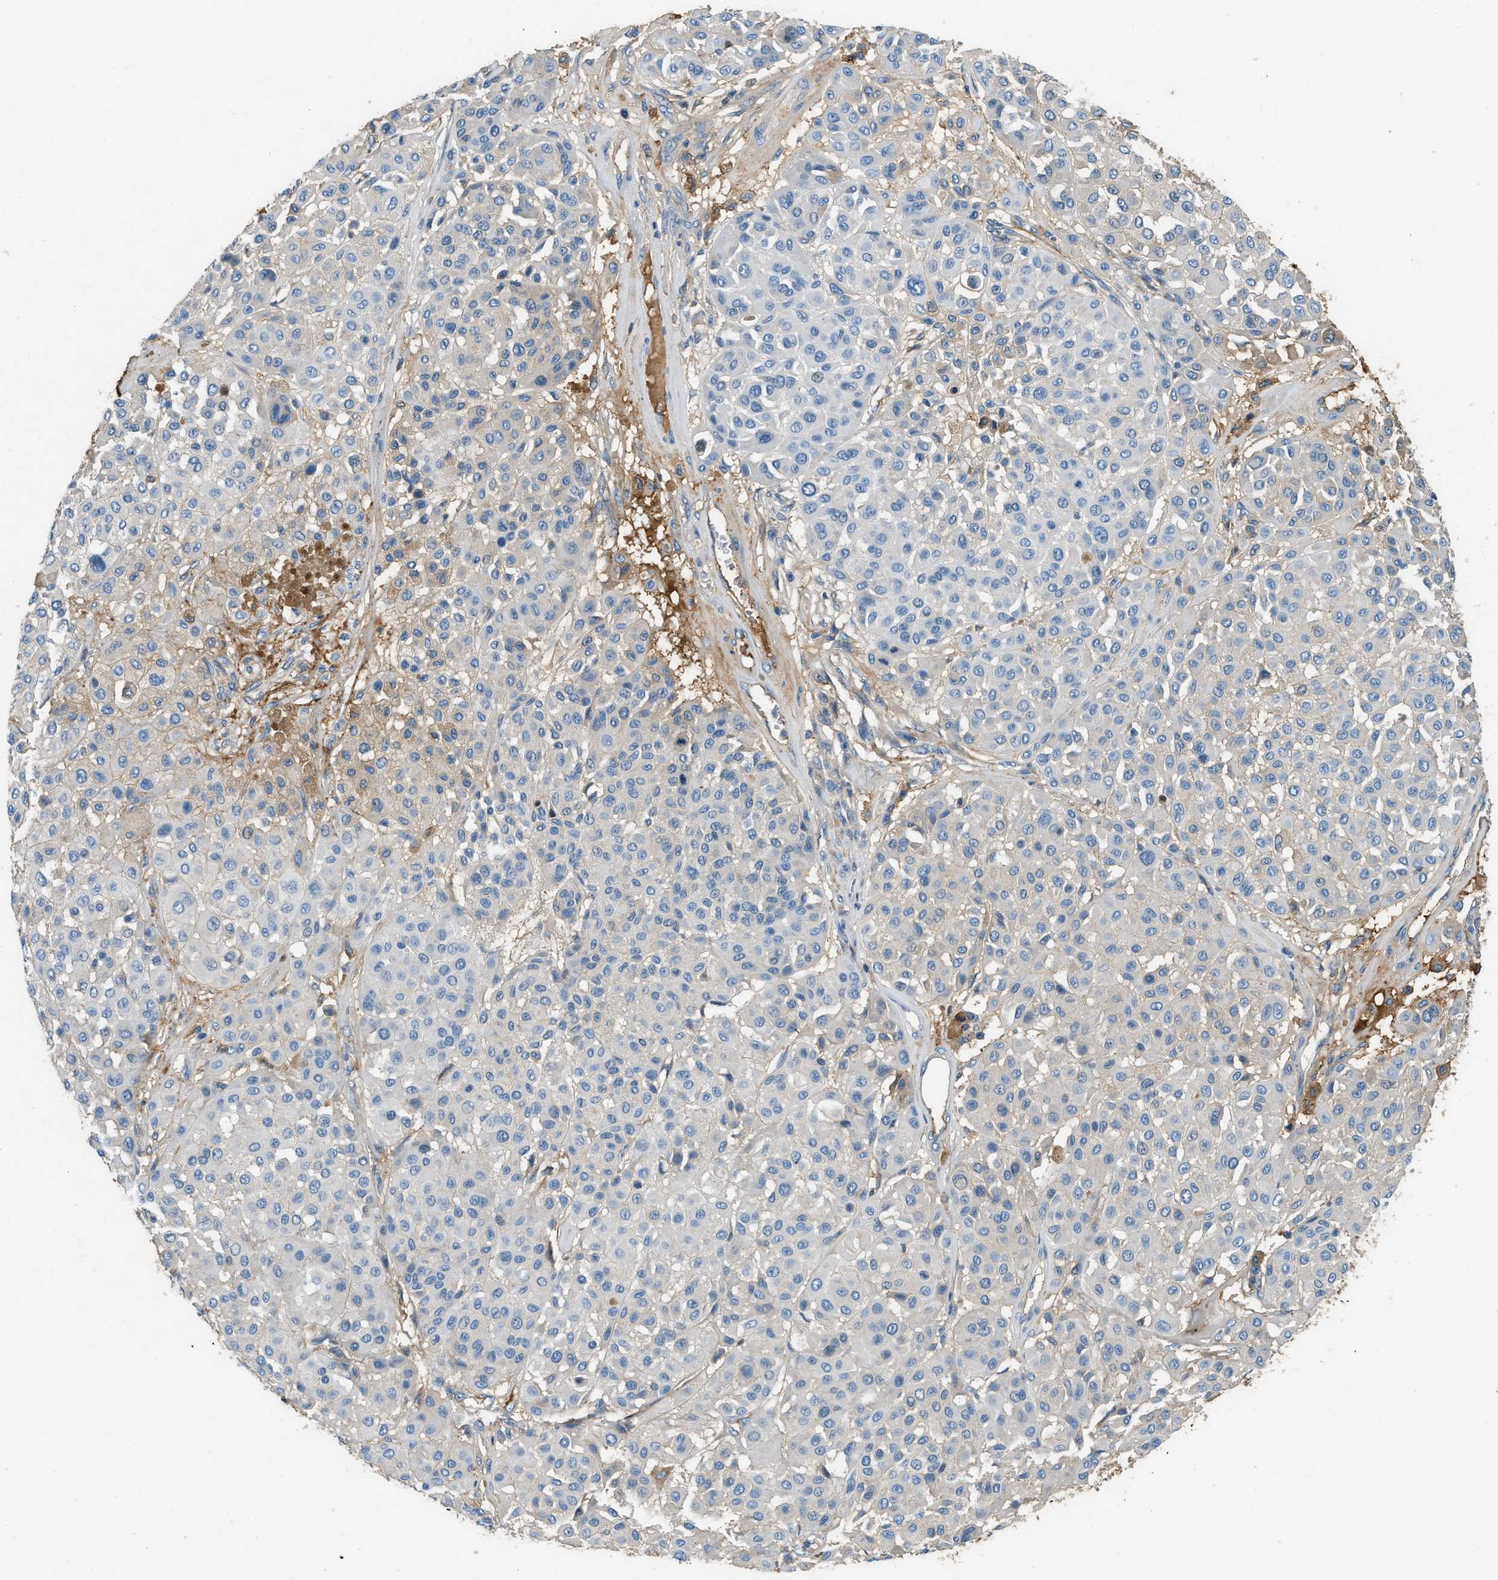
{"staining": {"intensity": "negative", "quantity": "none", "location": "none"}, "tissue": "melanoma", "cell_type": "Tumor cells", "image_type": "cancer", "snomed": [{"axis": "morphology", "description": "Malignant melanoma, Metastatic site"}, {"axis": "topography", "description": "Soft tissue"}], "caption": "Human melanoma stained for a protein using immunohistochemistry reveals no expression in tumor cells.", "gene": "STC1", "patient": {"sex": "male", "age": 41}}